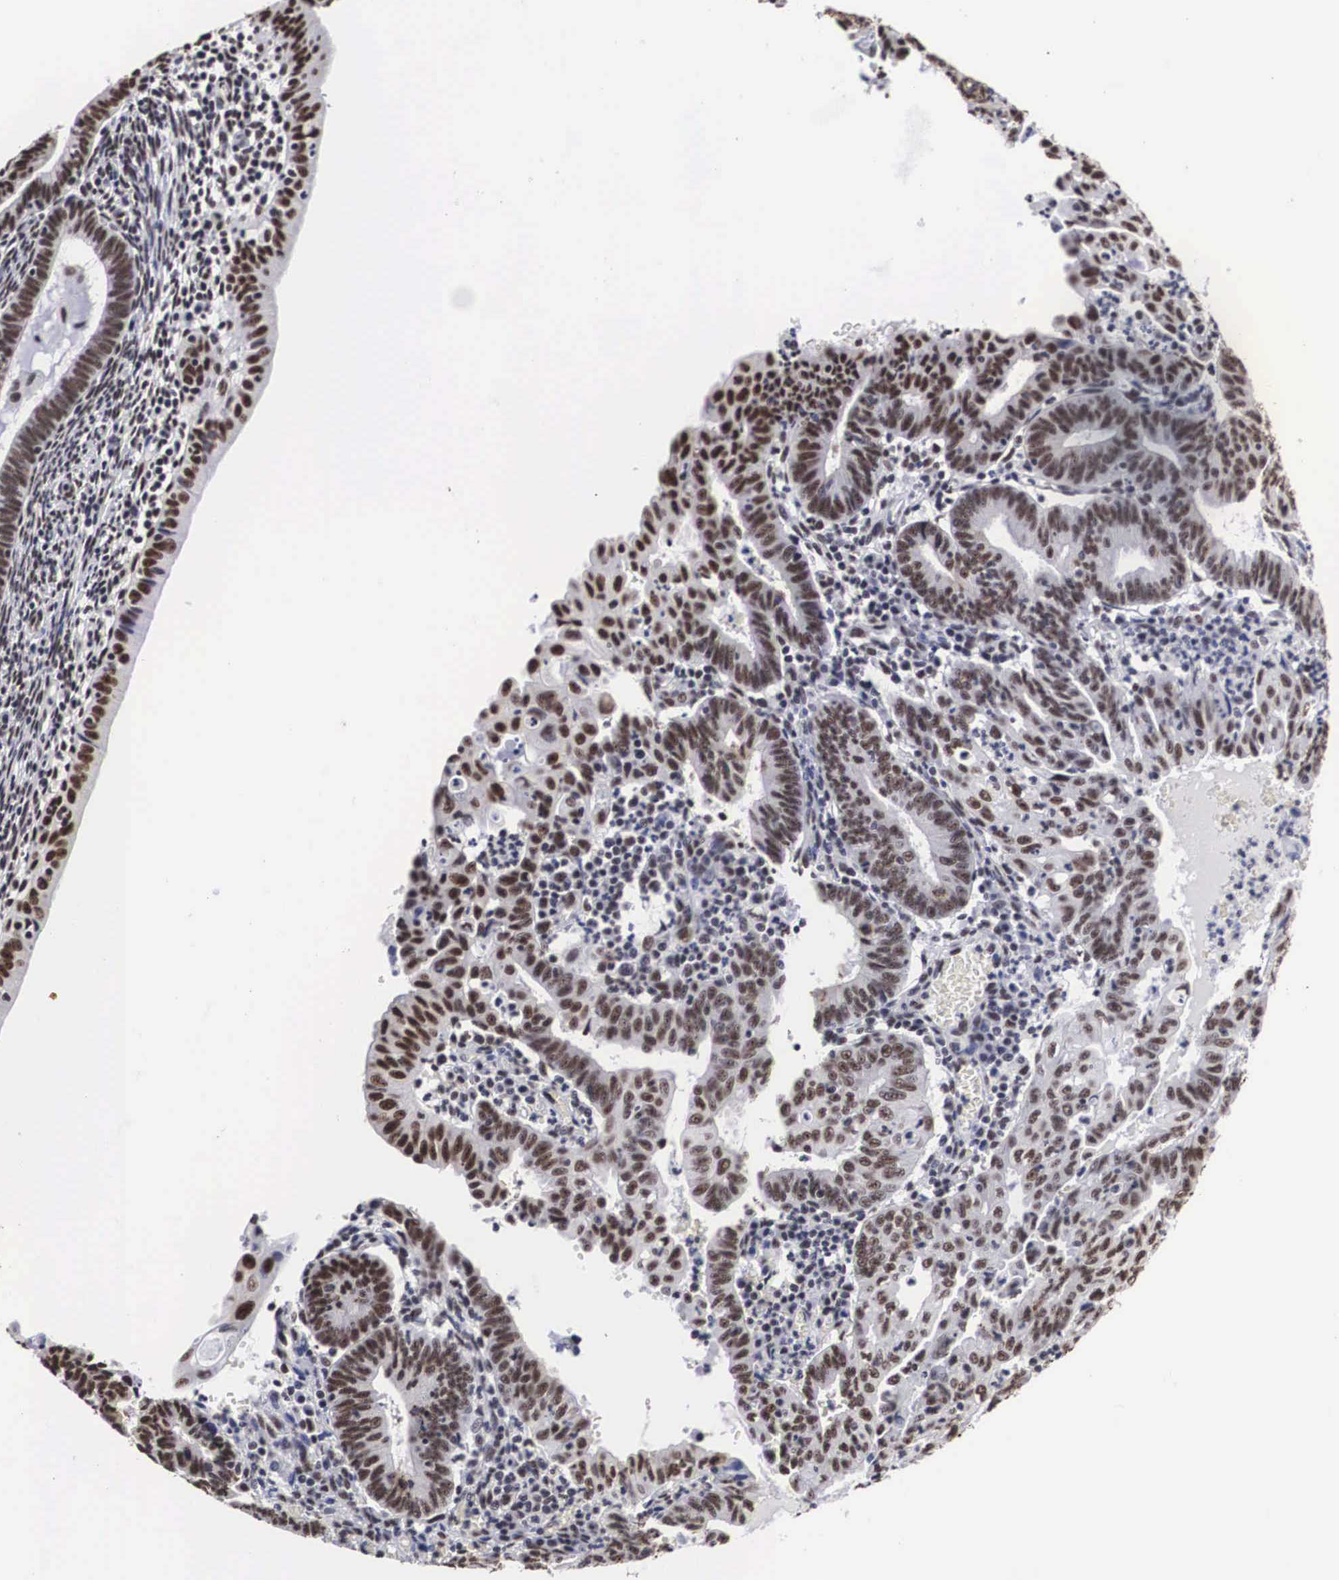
{"staining": {"intensity": "moderate", "quantity": ">75%", "location": "nuclear"}, "tissue": "endometrial cancer", "cell_type": "Tumor cells", "image_type": "cancer", "snomed": [{"axis": "morphology", "description": "Adenocarcinoma, NOS"}, {"axis": "topography", "description": "Endometrium"}], "caption": "Endometrial cancer tissue reveals moderate nuclear positivity in approximately >75% of tumor cells (DAB (3,3'-diaminobenzidine) = brown stain, brightfield microscopy at high magnification).", "gene": "ACIN1", "patient": {"sex": "female", "age": 60}}